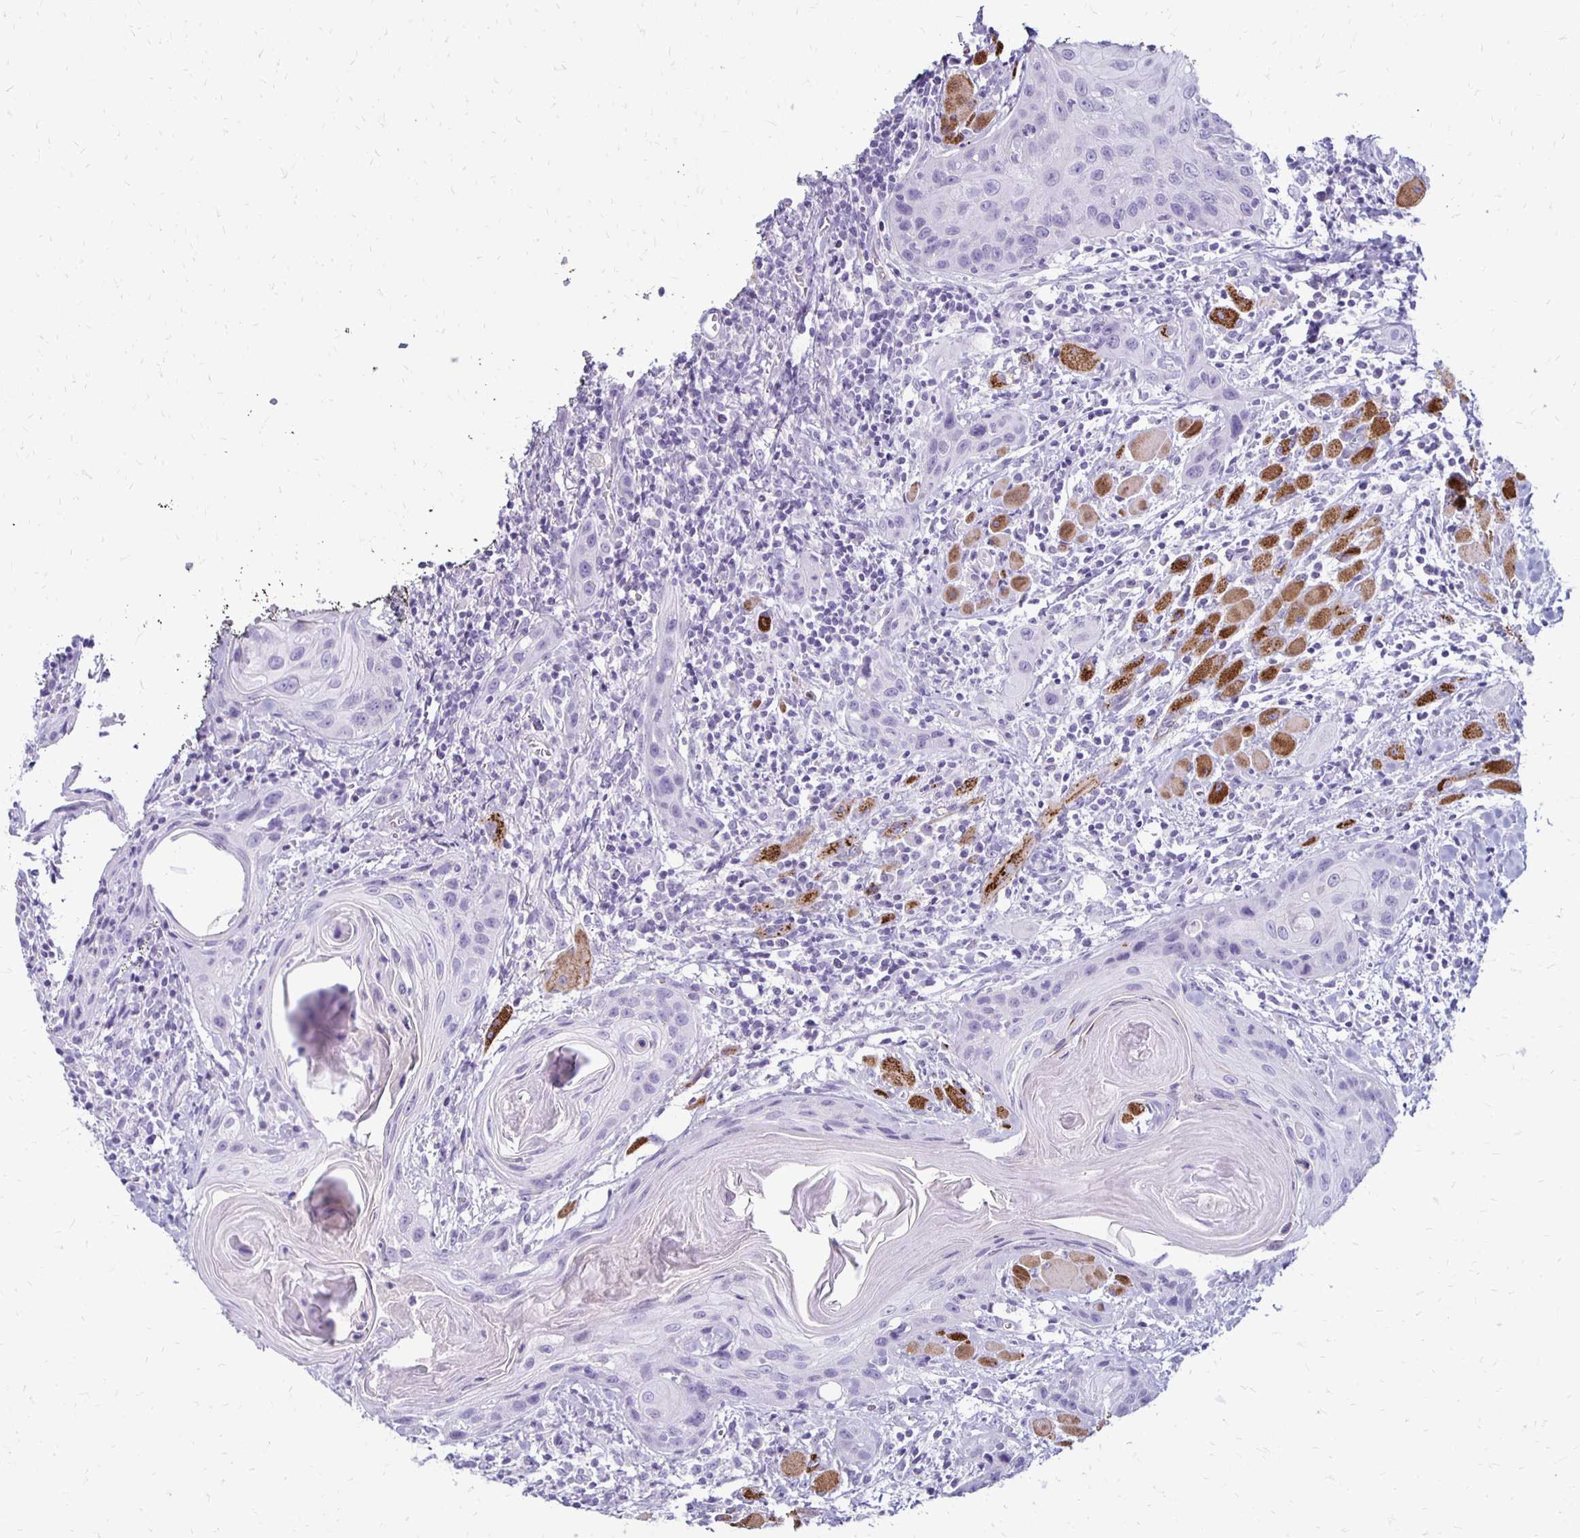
{"staining": {"intensity": "negative", "quantity": "none", "location": "none"}, "tissue": "head and neck cancer", "cell_type": "Tumor cells", "image_type": "cancer", "snomed": [{"axis": "morphology", "description": "Squamous cell carcinoma, NOS"}, {"axis": "topography", "description": "Oral tissue"}, {"axis": "topography", "description": "Head-Neck"}], "caption": "Squamous cell carcinoma (head and neck) was stained to show a protein in brown. There is no significant expression in tumor cells.", "gene": "RYR1", "patient": {"sex": "male", "age": 58}}